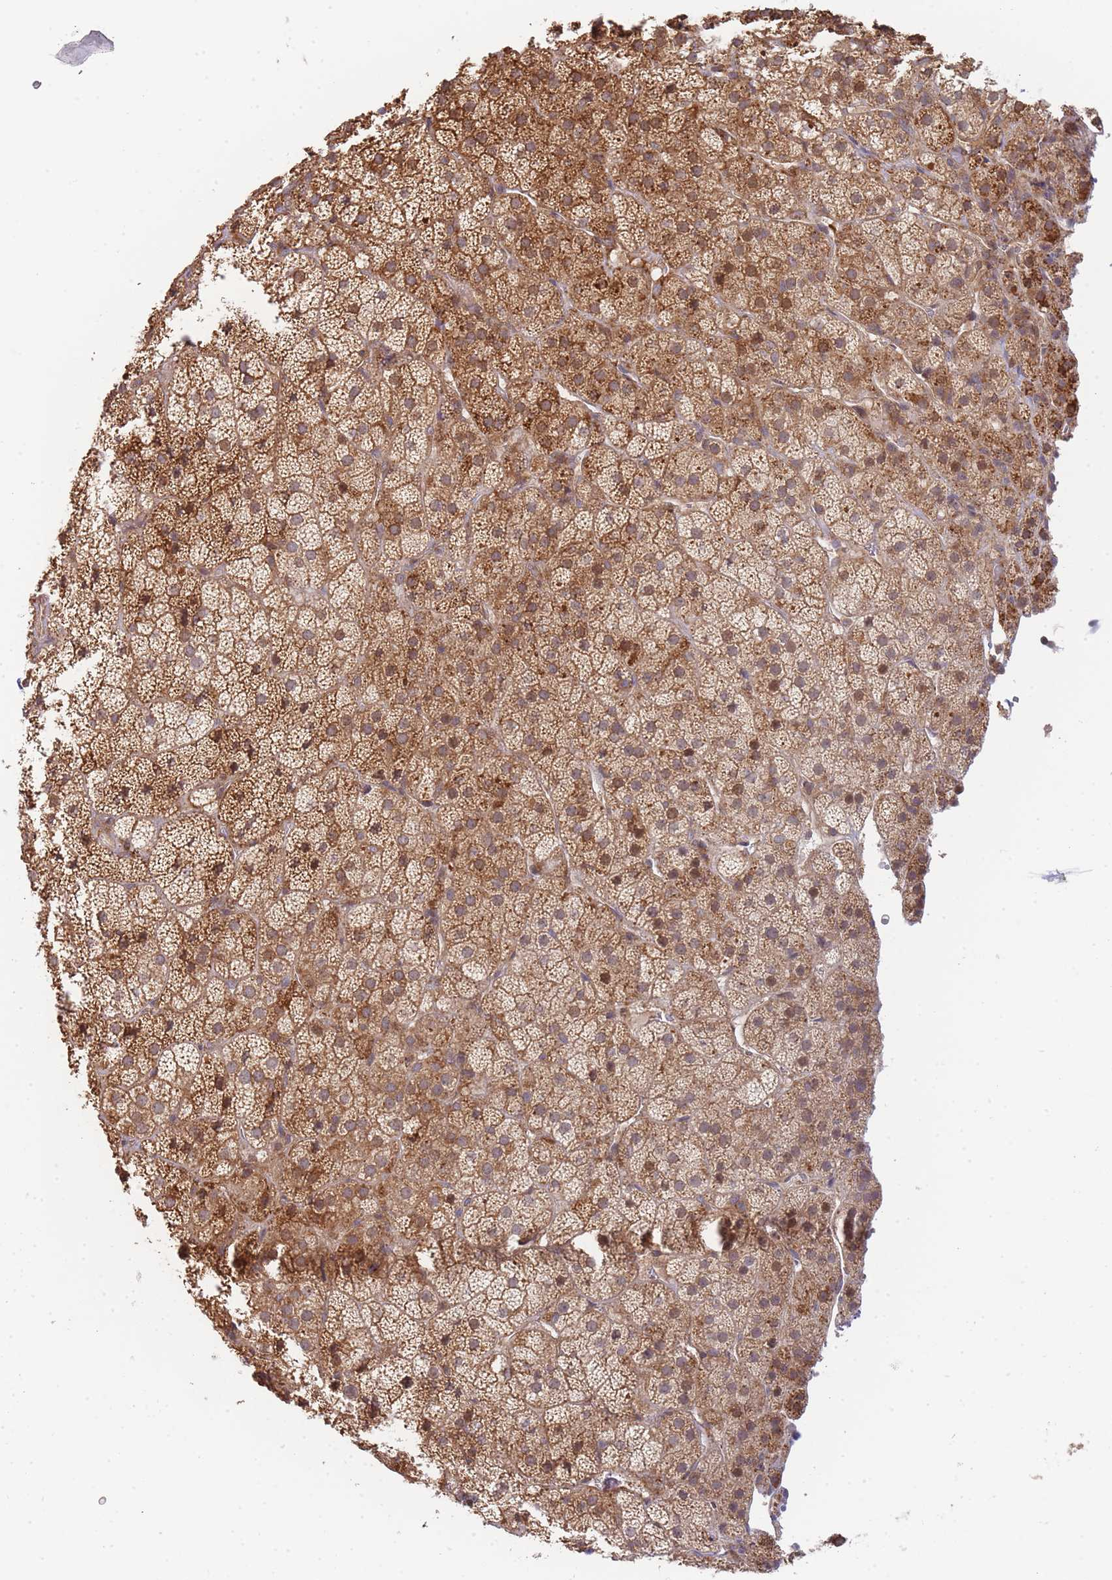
{"staining": {"intensity": "moderate", "quantity": ">75%", "location": "cytoplasmic/membranous"}, "tissue": "adrenal gland", "cell_type": "Glandular cells", "image_type": "normal", "snomed": [{"axis": "morphology", "description": "Normal tissue, NOS"}, {"axis": "topography", "description": "Adrenal gland"}], "caption": "Unremarkable adrenal gland reveals moderate cytoplasmic/membranous expression in approximately >75% of glandular cells, visualized by immunohistochemistry. (brown staining indicates protein expression, while blue staining denotes nuclei).", "gene": "TRIM26", "patient": {"sex": "female", "age": 70}}